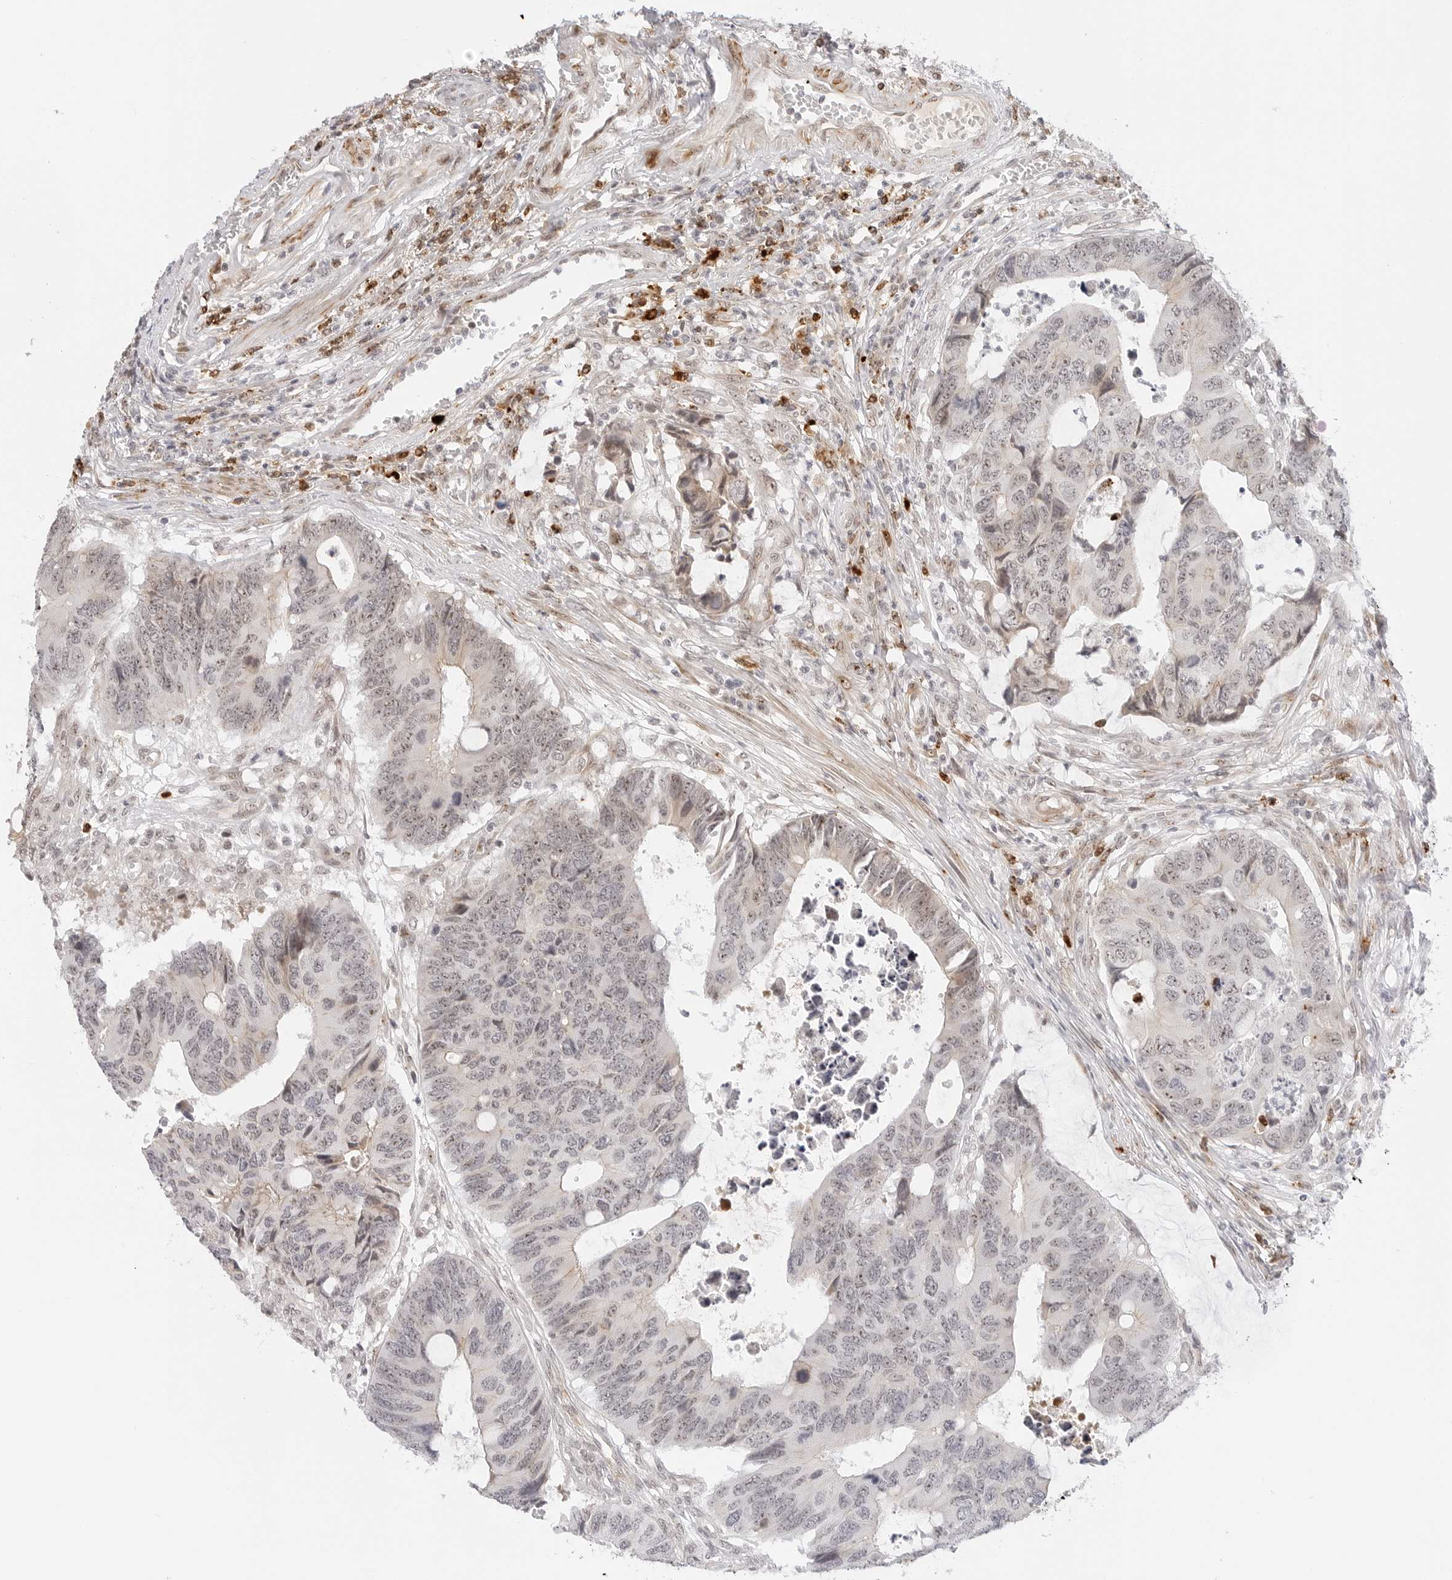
{"staining": {"intensity": "weak", "quantity": "<25%", "location": "cytoplasmic/membranous,nuclear"}, "tissue": "colorectal cancer", "cell_type": "Tumor cells", "image_type": "cancer", "snomed": [{"axis": "morphology", "description": "Adenocarcinoma, NOS"}, {"axis": "topography", "description": "Rectum"}], "caption": "This is an IHC micrograph of human colorectal adenocarcinoma. There is no staining in tumor cells.", "gene": "HIPK3", "patient": {"sex": "male", "age": 84}}